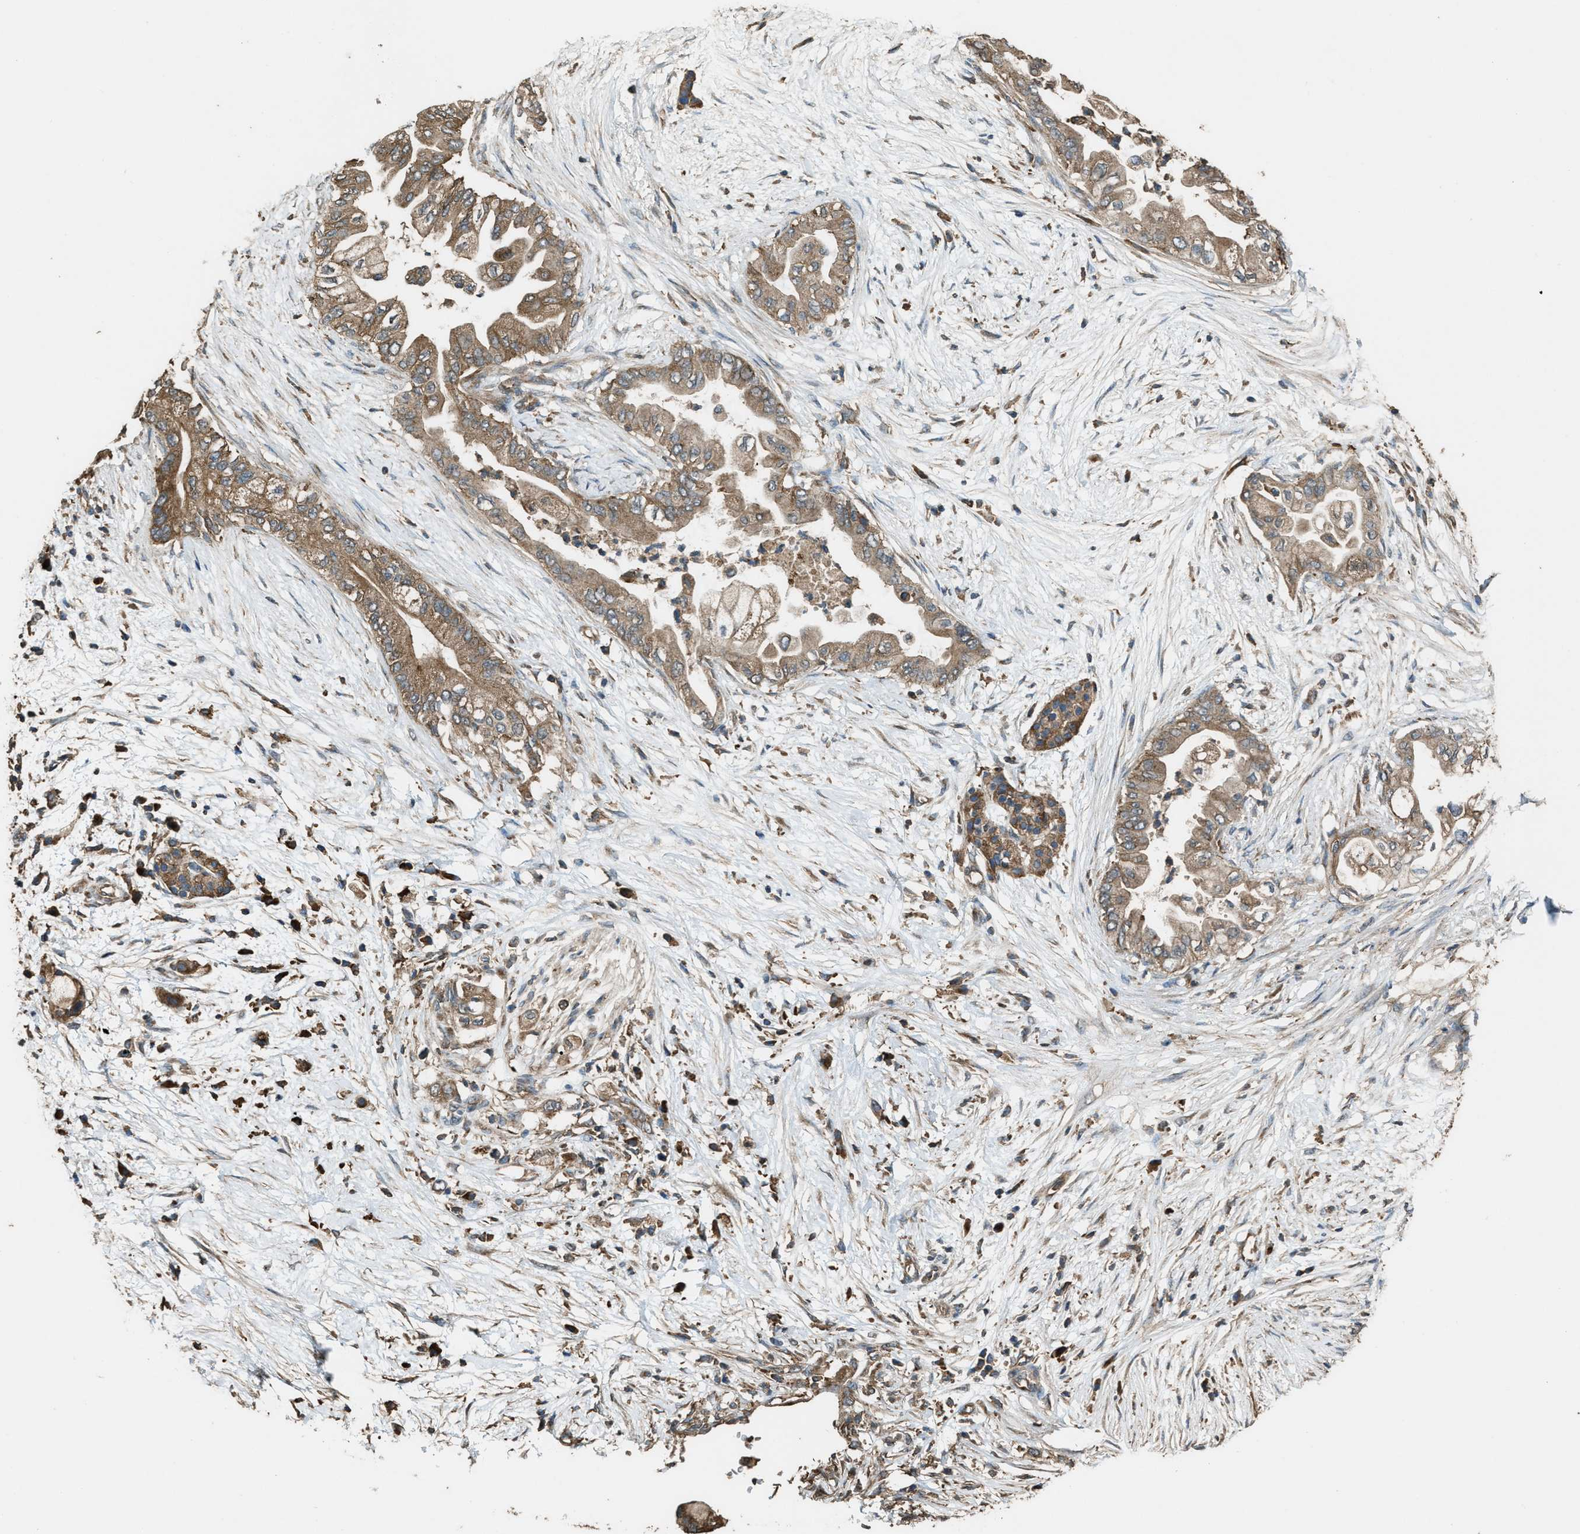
{"staining": {"intensity": "weak", "quantity": ">75%", "location": "cytoplasmic/membranous"}, "tissue": "pancreatic cancer", "cell_type": "Tumor cells", "image_type": "cancer", "snomed": [{"axis": "morphology", "description": "Normal tissue, NOS"}, {"axis": "morphology", "description": "Adenocarcinoma, NOS"}, {"axis": "topography", "description": "Pancreas"}, {"axis": "topography", "description": "Duodenum"}], "caption": "Immunohistochemical staining of adenocarcinoma (pancreatic) displays low levels of weak cytoplasmic/membranous protein positivity in approximately >75% of tumor cells. The staining was performed using DAB to visualize the protein expression in brown, while the nuclei were stained in blue with hematoxylin (Magnification: 20x).", "gene": "MAP3K8", "patient": {"sex": "female", "age": 60}}